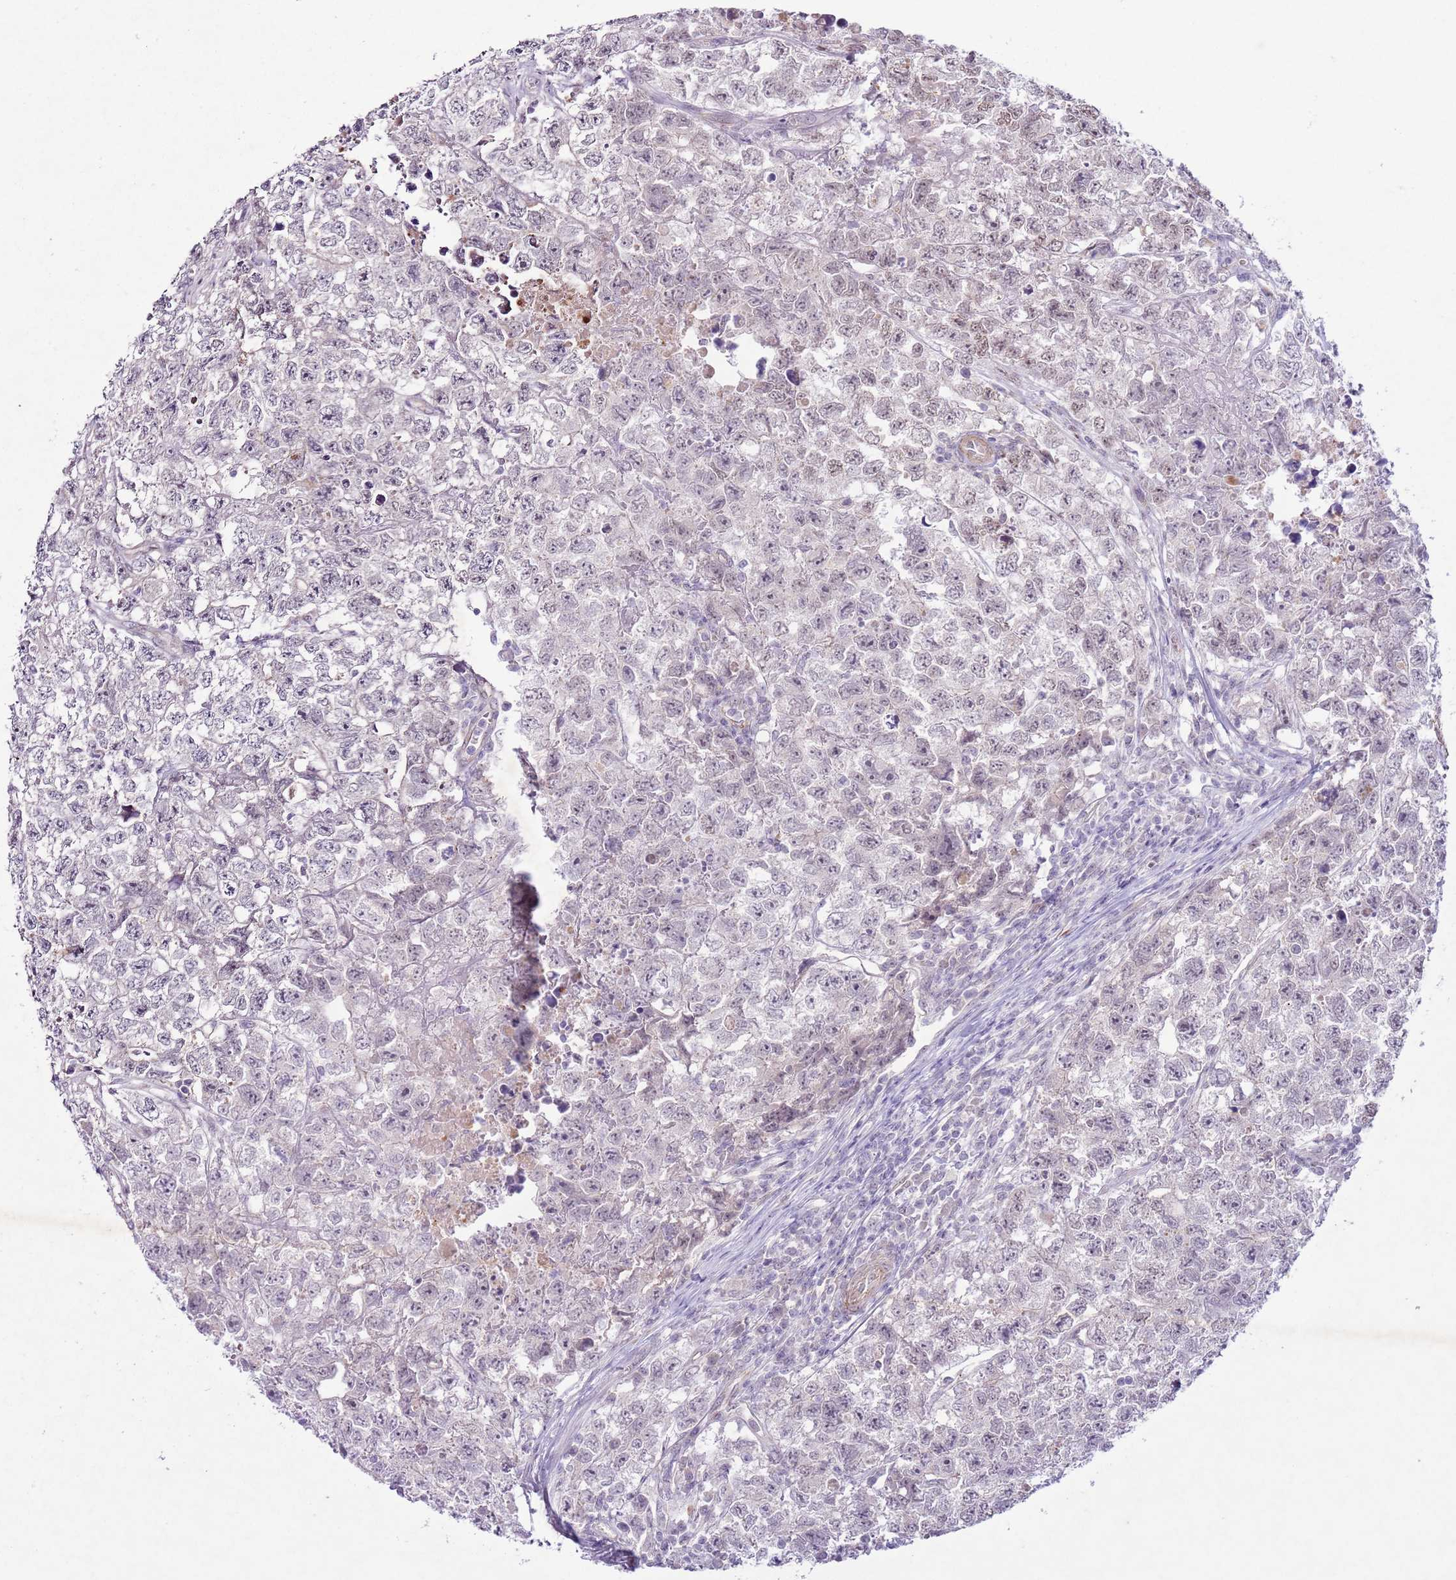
{"staining": {"intensity": "negative", "quantity": "none", "location": "none"}, "tissue": "testis cancer", "cell_type": "Tumor cells", "image_type": "cancer", "snomed": [{"axis": "morphology", "description": "Carcinoma, Embryonal, NOS"}, {"axis": "topography", "description": "Testis"}], "caption": "High power microscopy photomicrograph of an immunohistochemistry (IHC) micrograph of testis cancer (embryonal carcinoma), revealing no significant expression in tumor cells.", "gene": "CCNI", "patient": {"sex": "male", "age": 22}}